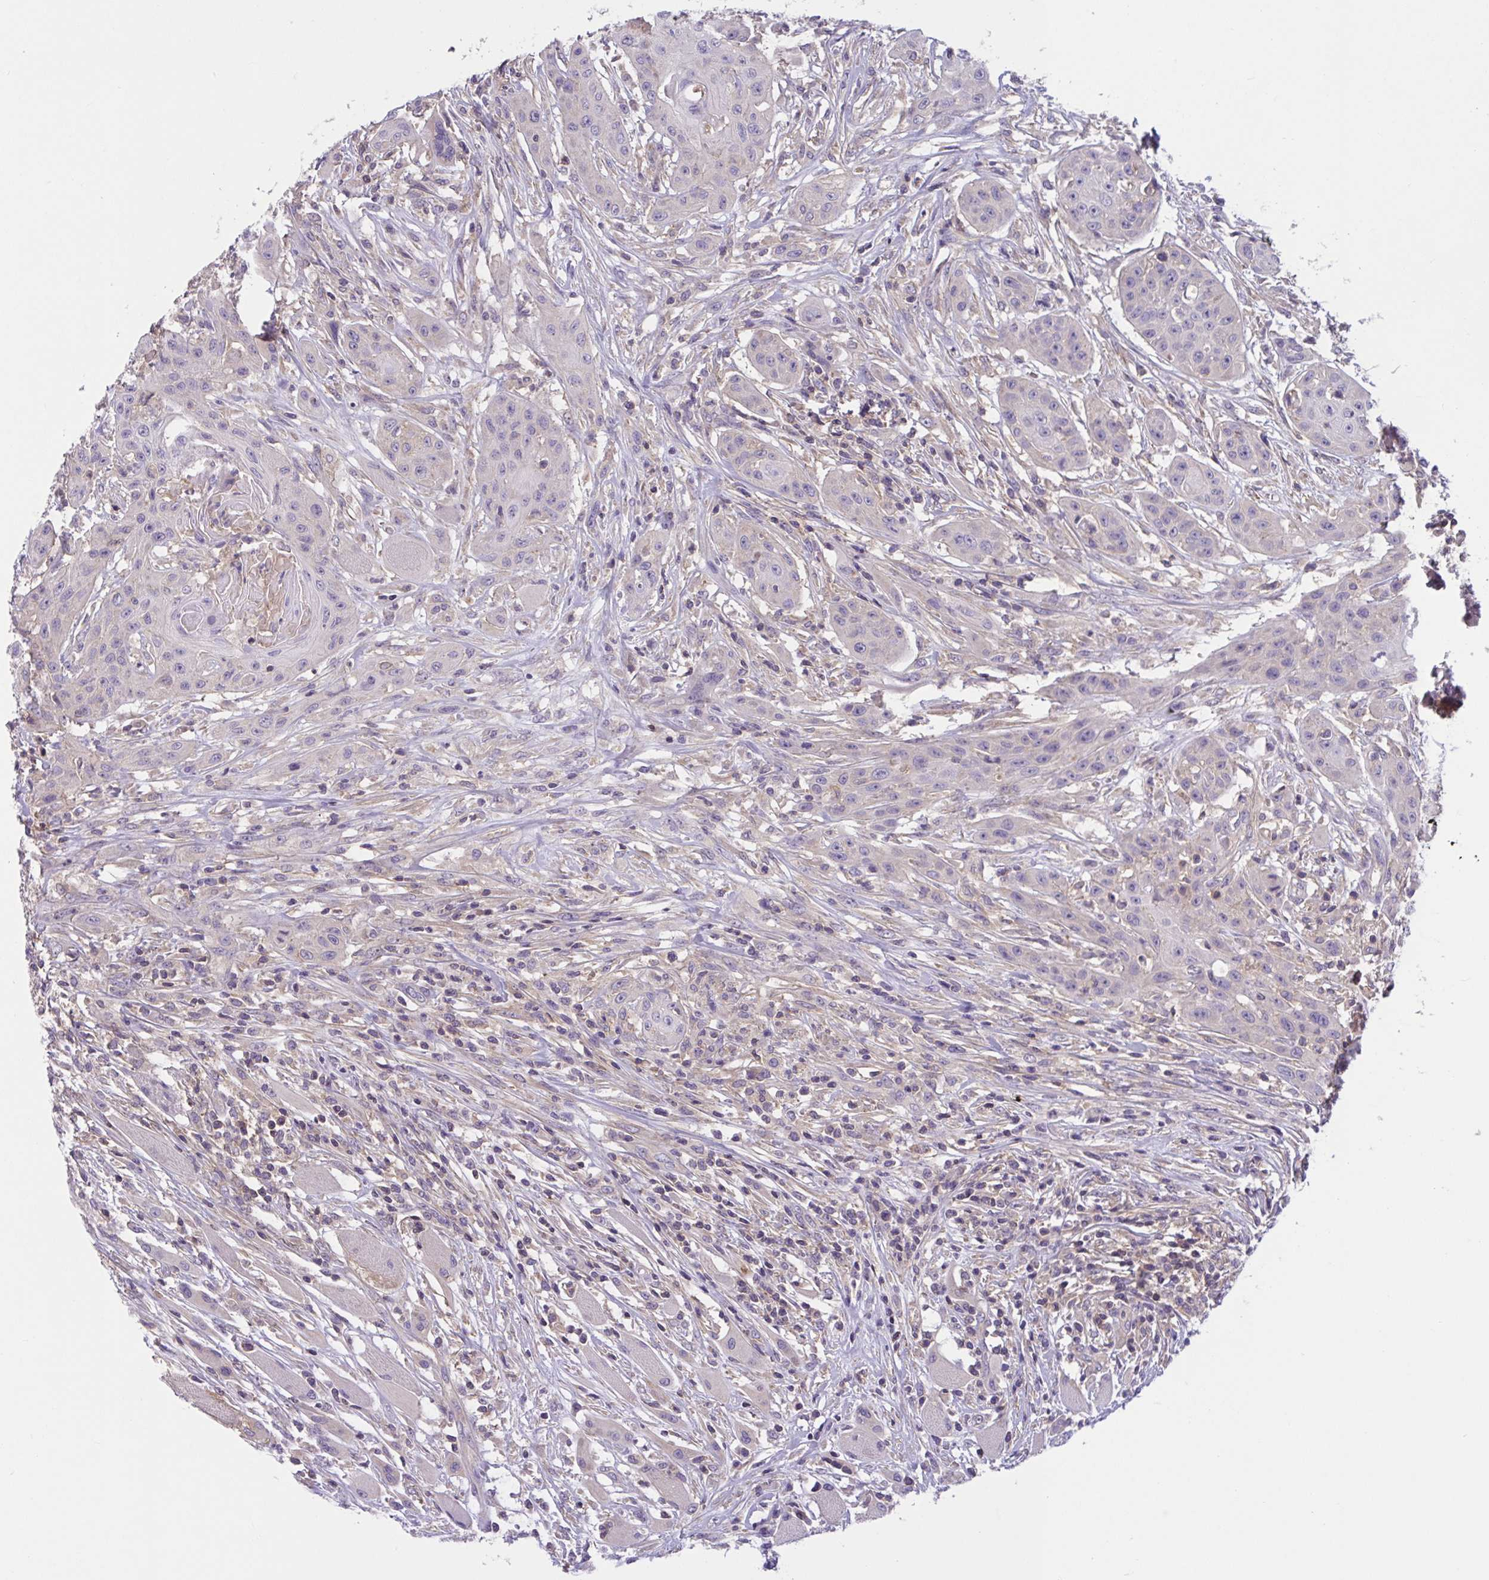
{"staining": {"intensity": "negative", "quantity": "none", "location": "none"}, "tissue": "head and neck cancer", "cell_type": "Tumor cells", "image_type": "cancer", "snomed": [{"axis": "morphology", "description": "Squamous cell carcinoma, NOS"}, {"axis": "topography", "description": "Oral tissue"}, {"axis": "topography", "description": "Head-Neck"}, {"axis": "topography", "description": "Neck, NOS"}], "caption": "An IHC micrograph of head and neck cancer is shown. There is no staining in tumor cells of head and neck cancer.", "gene": "WNT9B", "patient": {"sex": "female", "age": 55}}